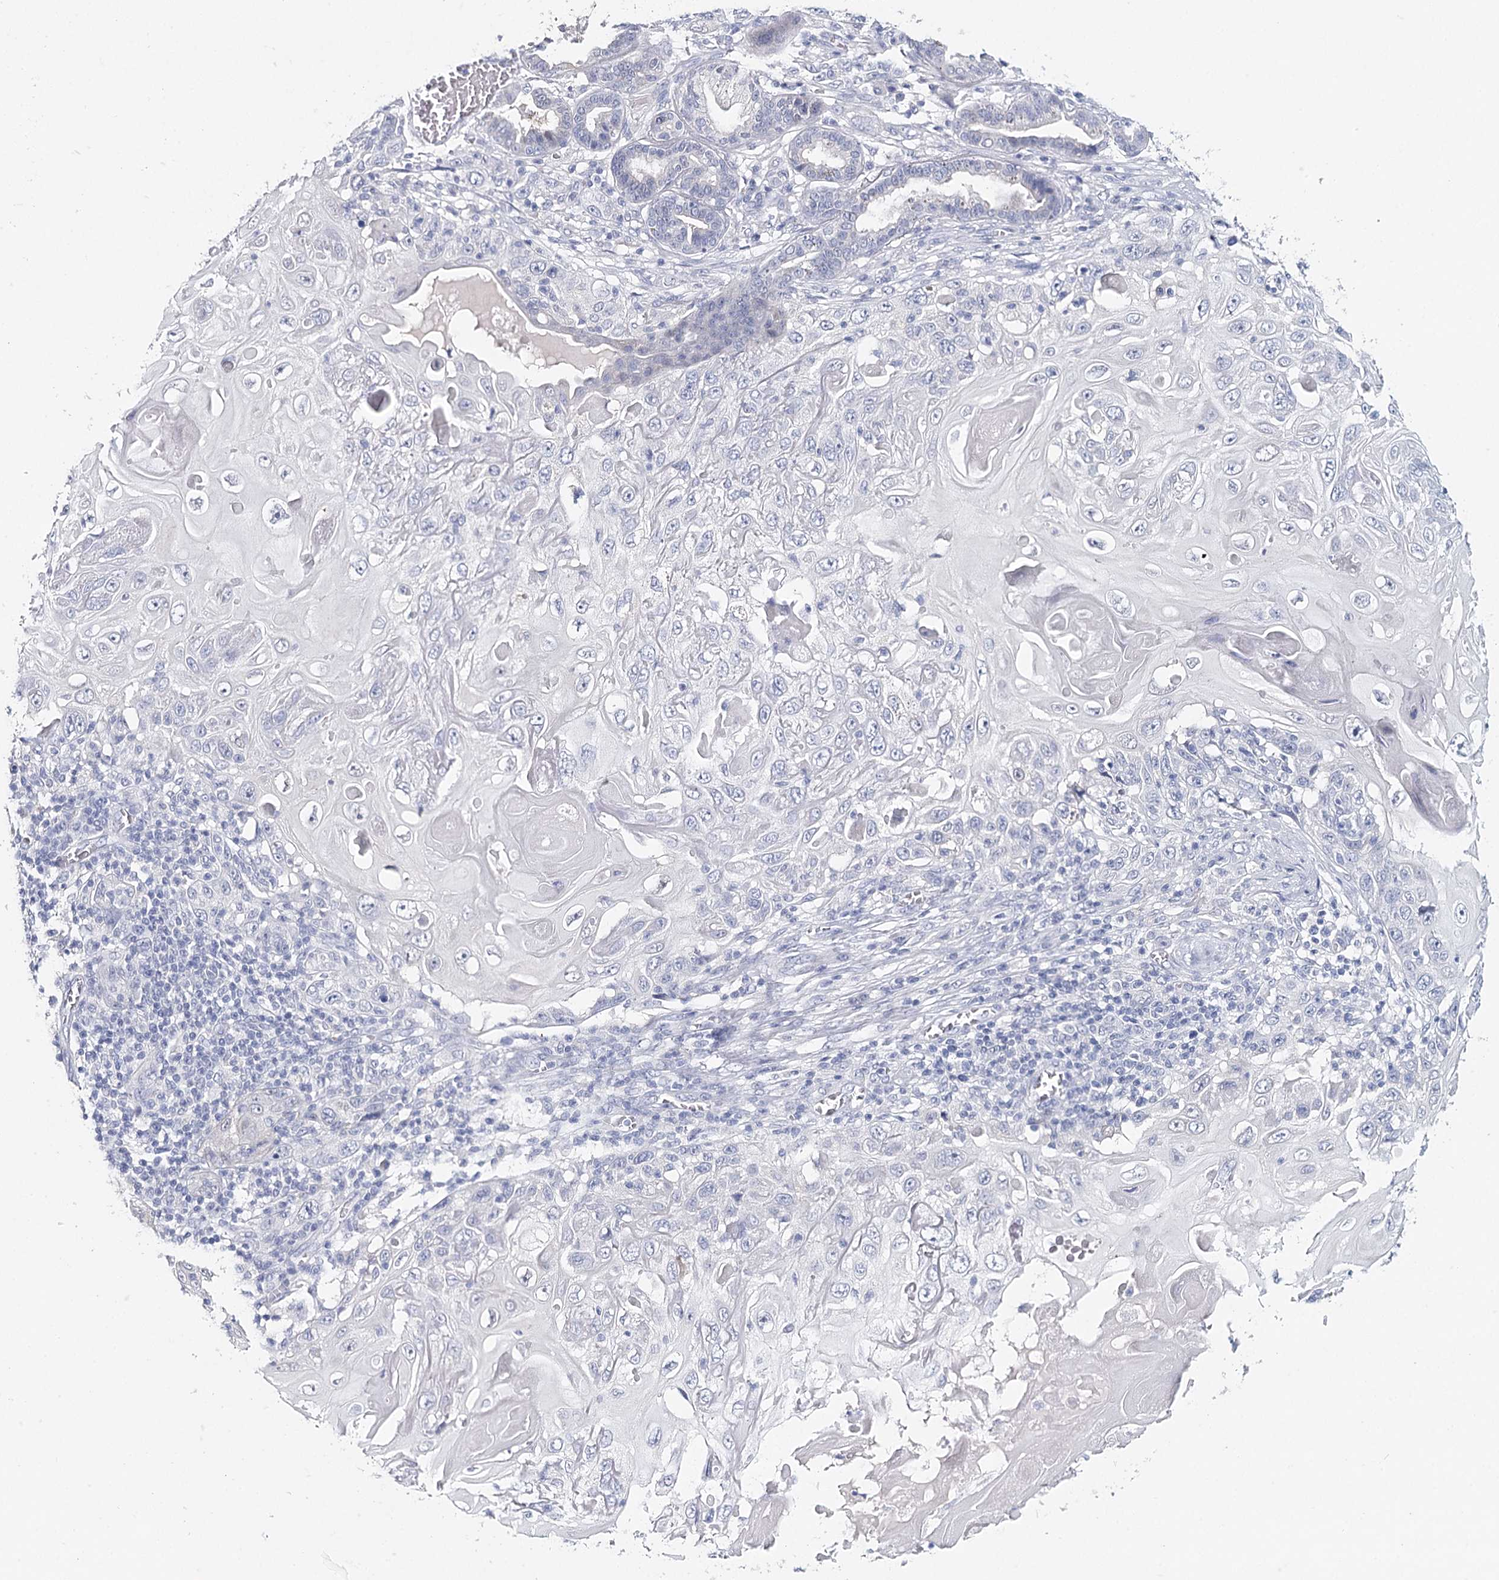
{"staining": {"intensity": "negative", "quantity": "none", "location": "none"}, "tissue": "skin cancer", "cell_type": "Tumor cells", "image_type": "cancer", "snomed": [{"axis": "morphology", "description": "Squamous cell carcinoma, NOS"}, {"axis": "topography", "description": "Skin"}], "caption": "Human skin squamous cell carcinoma stained for a protein using immunohistochemistry (IHC) demonstrates no expression in tumor cells.", "gene": "HSPA4L", "patient": {"sex": "female", "age": 88}}